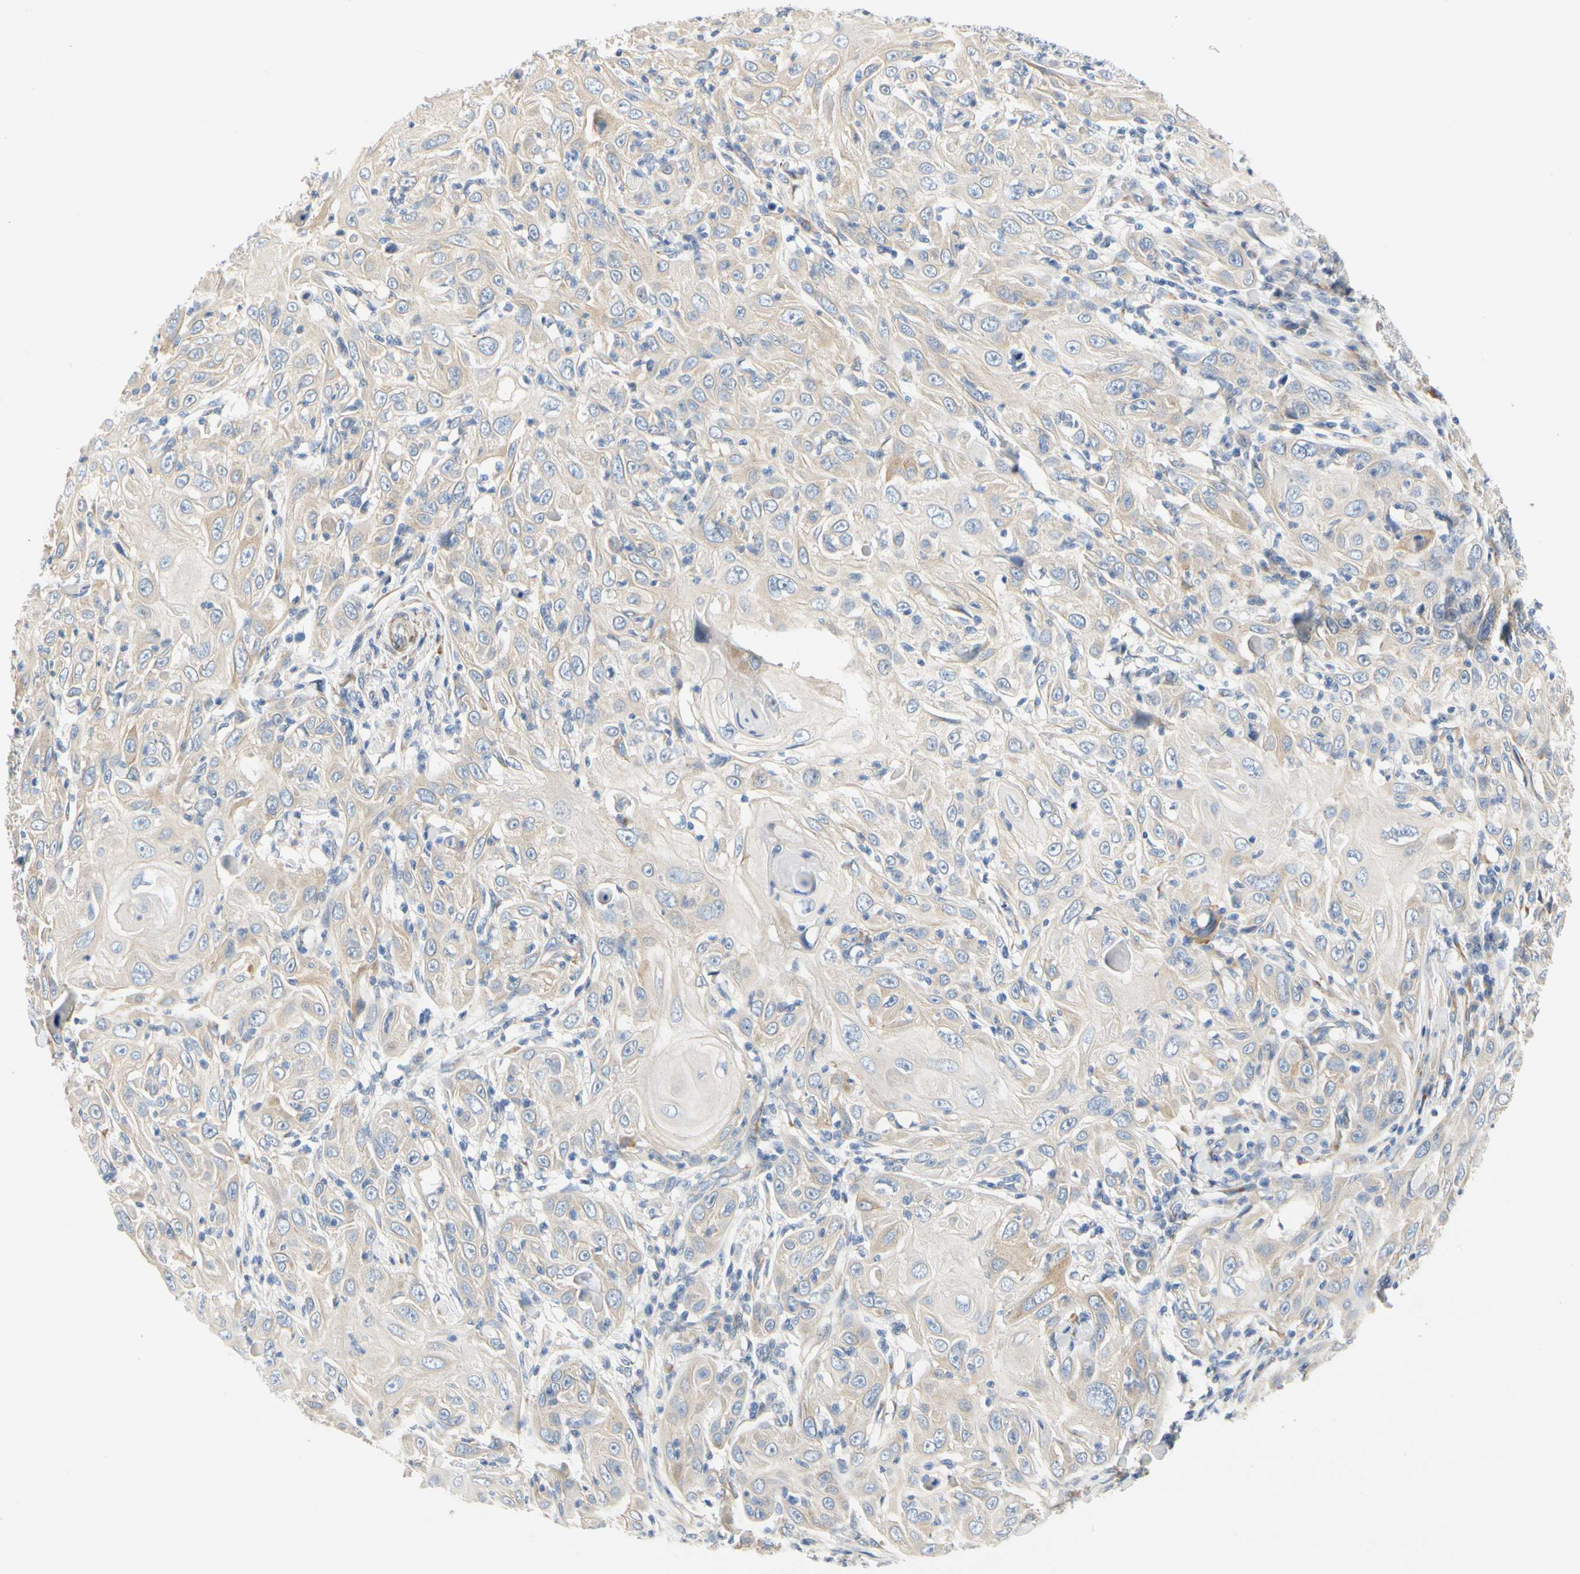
{"staining": {"intensity": "weak", "quantity": "<25%", "location": "cytoplasmic/membranous"}, "tissue": "skin cancer", "cell_type": "Tumor cells", "image_type": "cancer", "snomed": [{"axis": "morphology", "description": "Squamous cell carcinoma, NOS"}, {"axis": "topography", "description": "Skin"}], "caption": "IHC histopathology image of neoplastic tissue: human skin squamous cell carcinoma stained with DAB (3,3'-diaminobenzidine) shows no significant protein staining in tumor cells.", "gene": "ZNF236", "patient": {"sex": "female", "age": 88}}